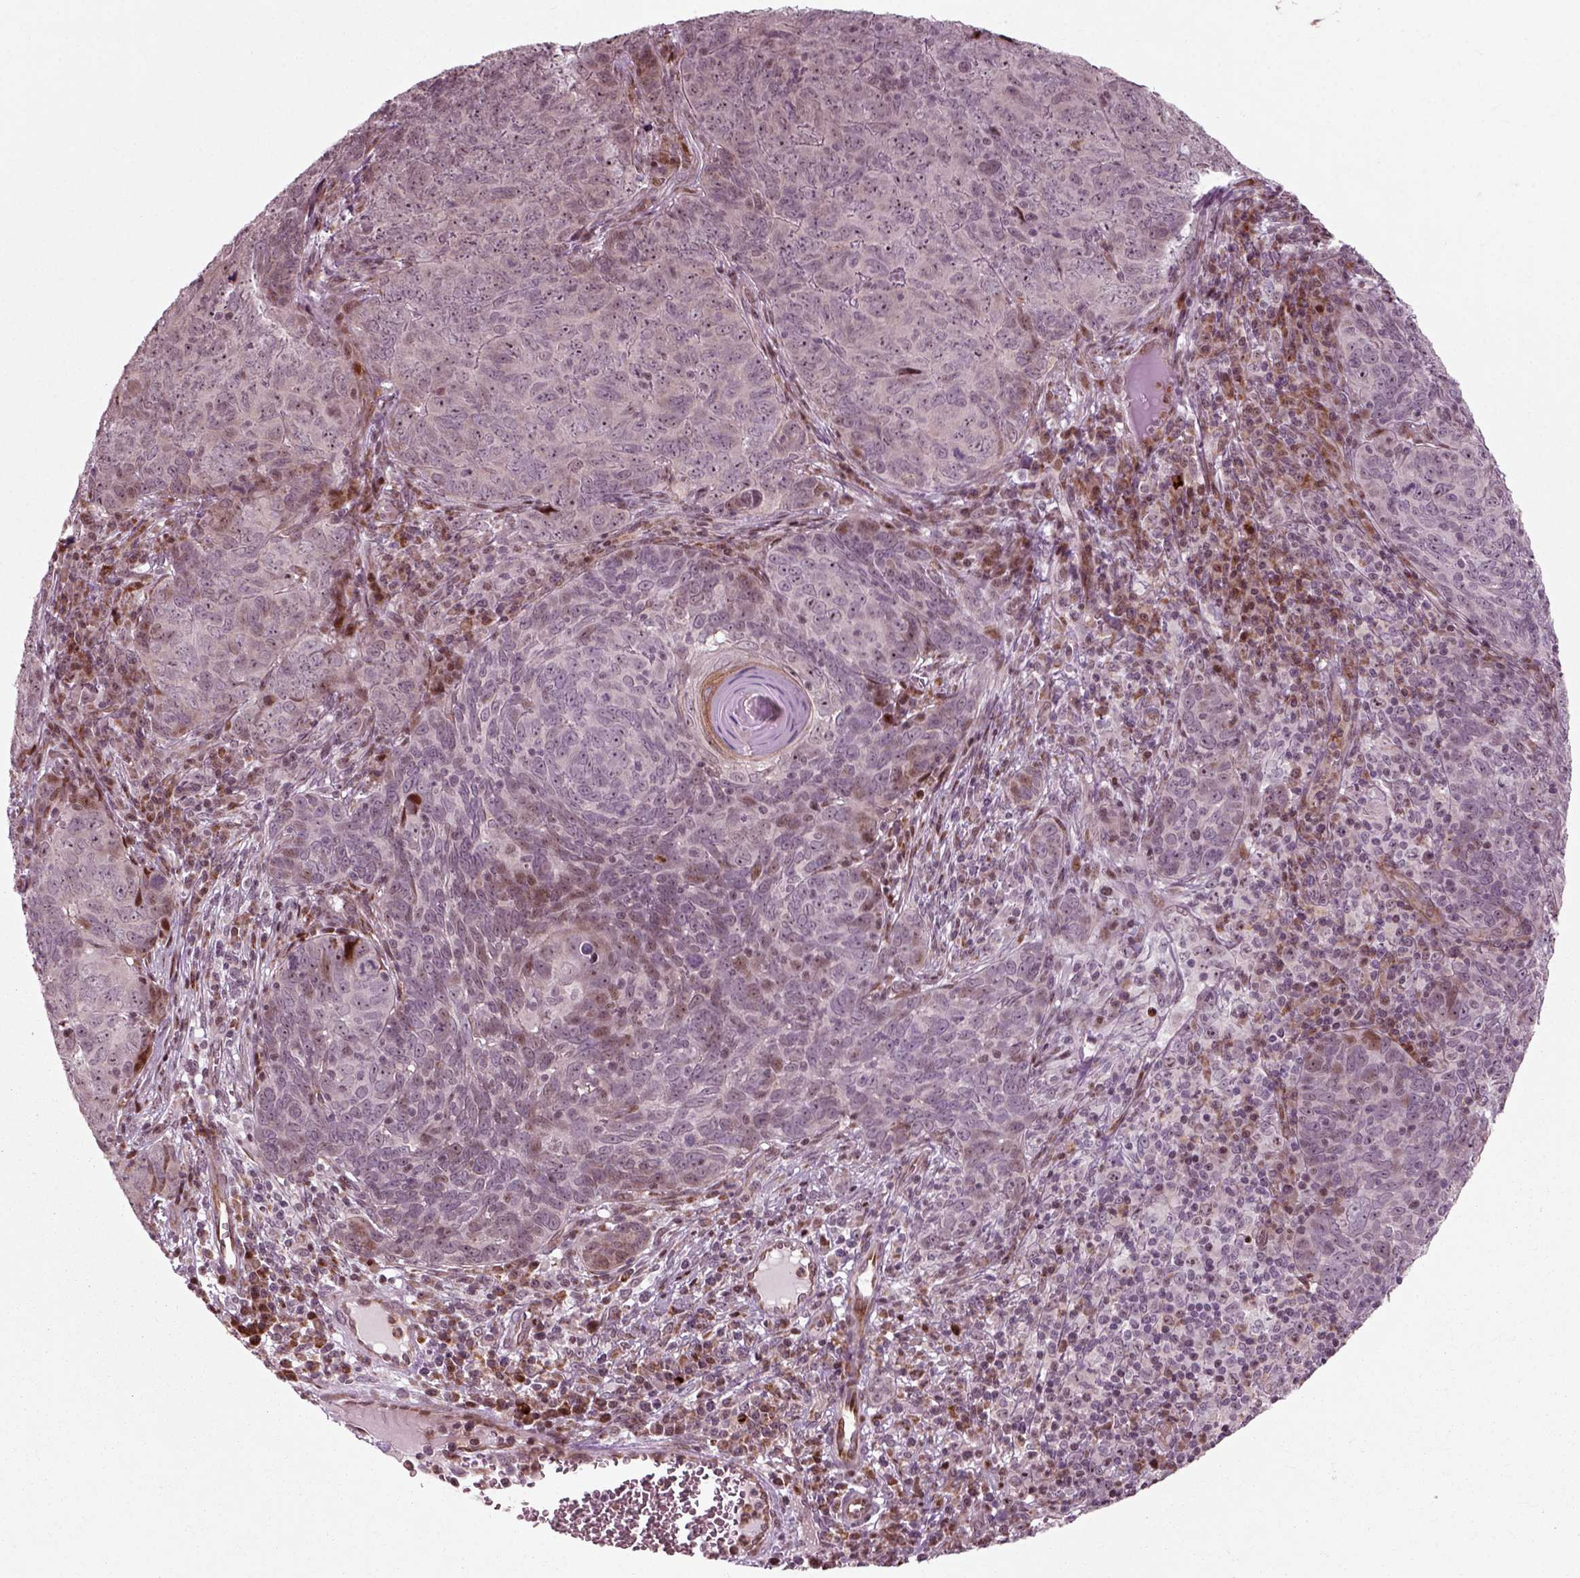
{"staining": {"intensity": "moderate", "quantity": "<25%", "location": "nuclear"}, "tissue": "skin cancer", "cell_type": "Tumor cells", "image_type": "cancer", "snomed": [{"axis": "morphology", "description": "Squamous cell carcinoma, NOS"}, {"axis": "topography", "description": "Skin"}, {"axis": "topography", "description": "Anal"}], "caption": "High-power microscopy captured an immunohistochemistry histopathology image of skin cancer, revealing moderate nuclear positivity in approximately <25% of tumor cells.", "gene": "CDC14A", "patient": {"sex": "female", "age": 51}}